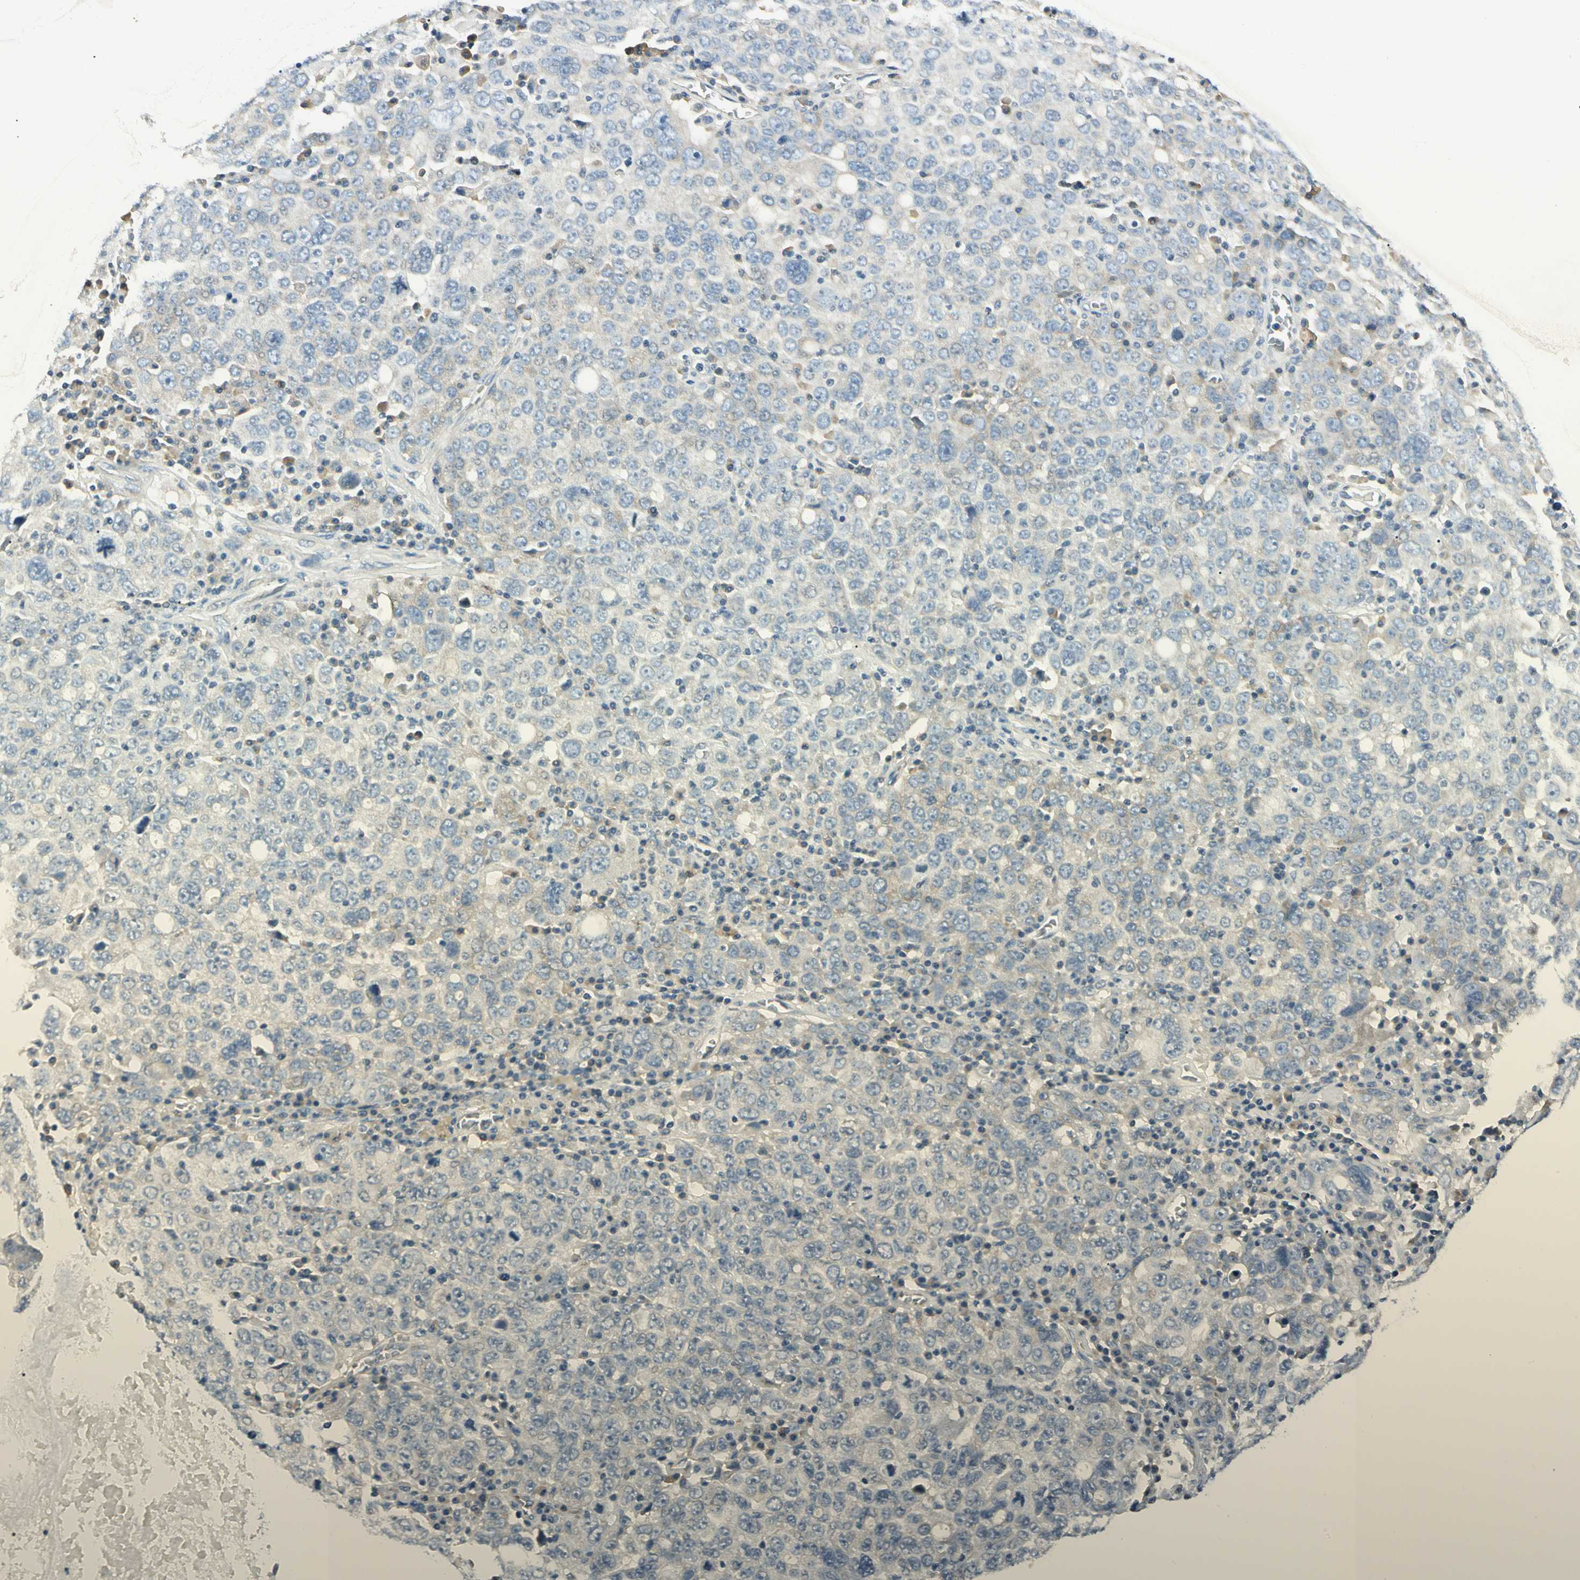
{"staining": {"intensity": "negative", "quantity": "none", "location": "none"}, "tissue": "ovarian cancer", "cell_type": "Tumor cells", "image_type": "cancer", "snomed": [{"axis": "morphology", "description": "Carcinoma, endometroid"}, {"axis": "topography", "description": "Ovary"}], "caption": "Tumor cells are negative for brown protein staining in ovarian cancer (endometroid carcinoma).", "gene": "SLC6A15", "patient": {"sex": "female", "age": 62}}